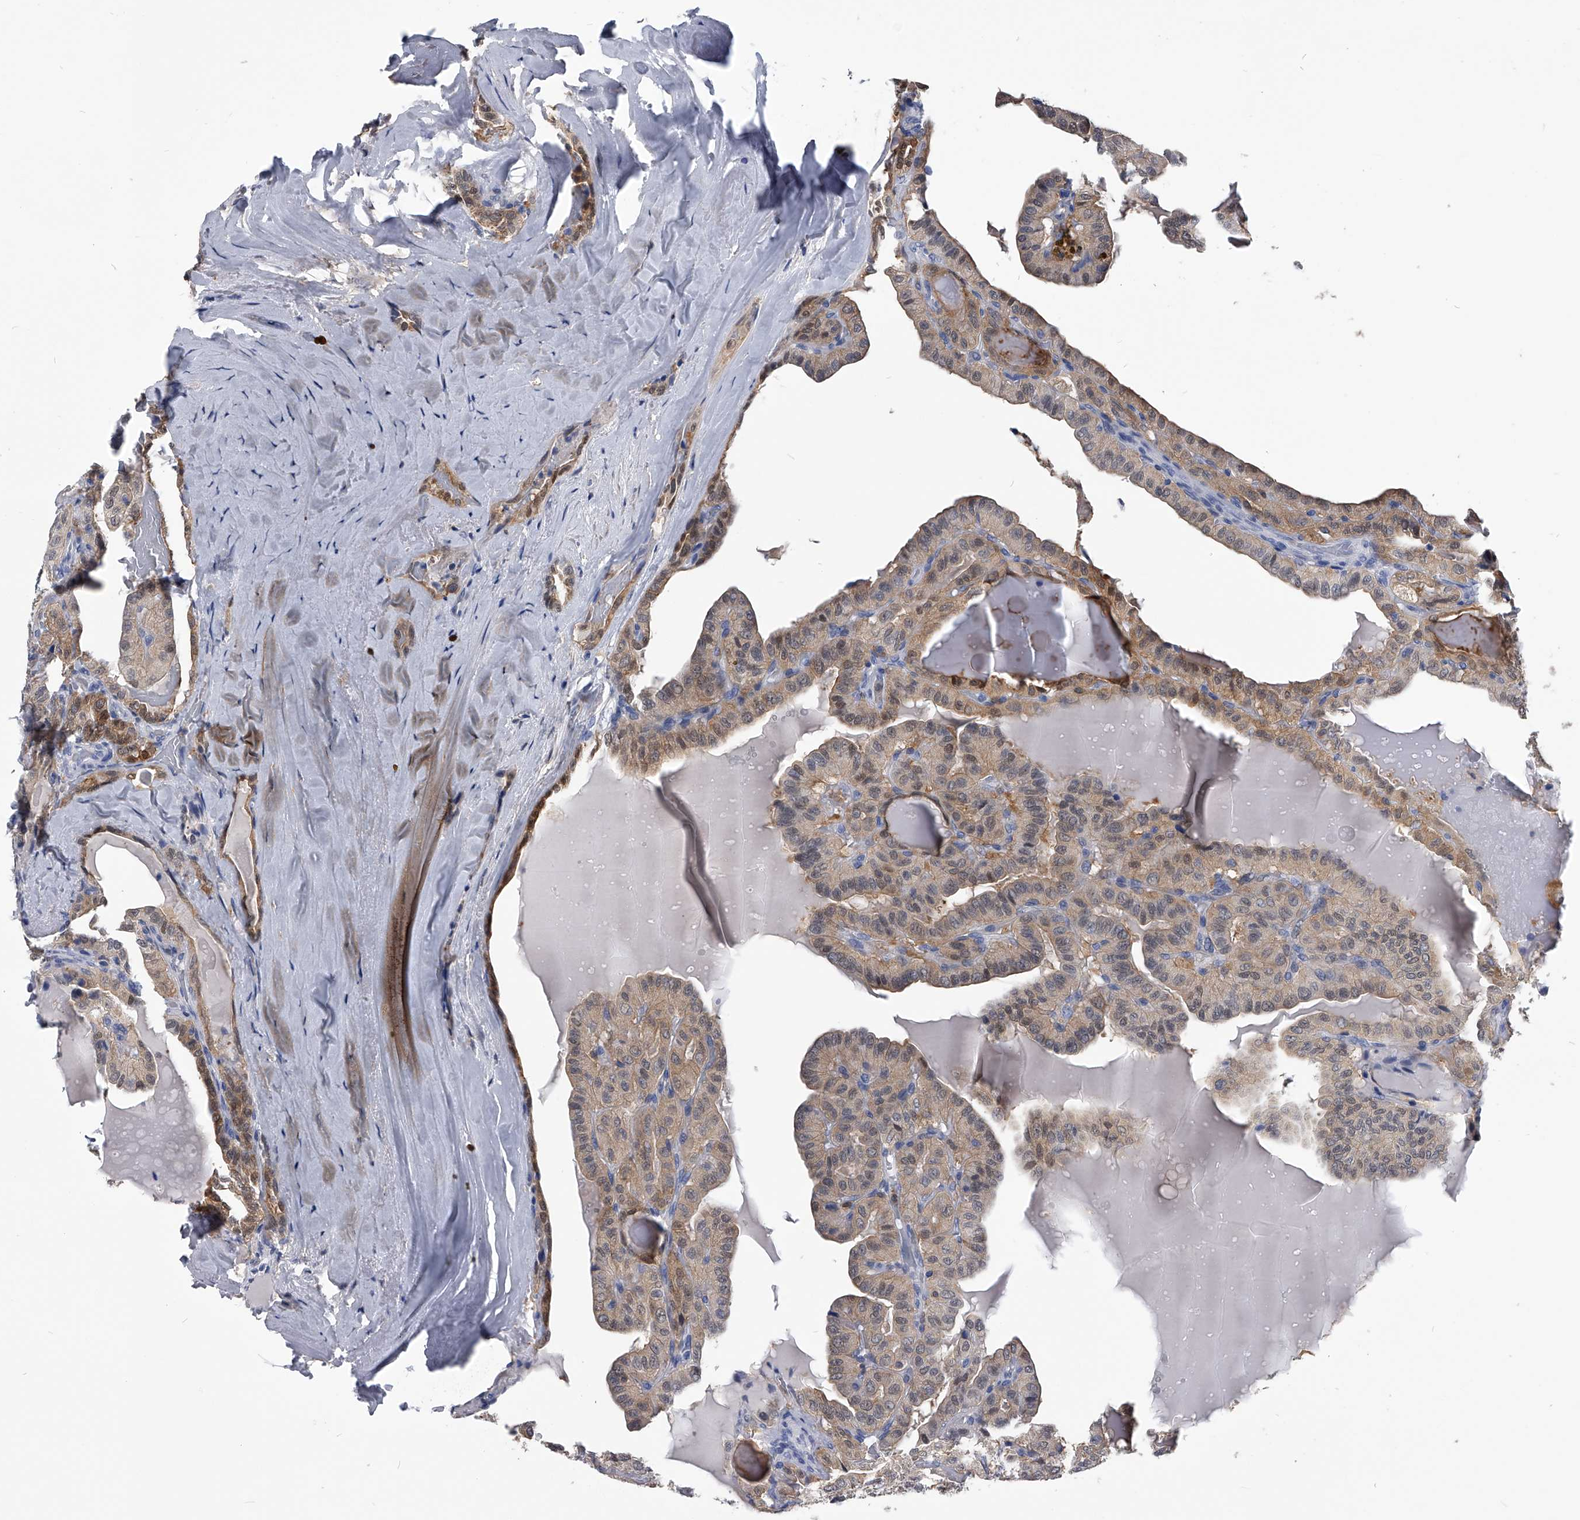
{"staining": {"intensity": "moderate", "quantity": "<25%", "location": "cytoplasmic/membranous"}, "tissue": "head and neck cancer", "cell_type": "Tumor cells", "image_type": "cancer", "snomed": [{"axis": "morphology", "description": "Squamous cell carcinoma, NOS"}, {"axis": "topography", "description": "Oral tissue"}, {"axis": "topography", "description": "Head-Neck"}], "caption": "Tumor cells reveal low levels of moderate cytoplasmic/membranous positivity in about <25% of cells in human head and neck cancer.", "gene": "PDXK", "patient": {"sex": "female", "age": 50}}